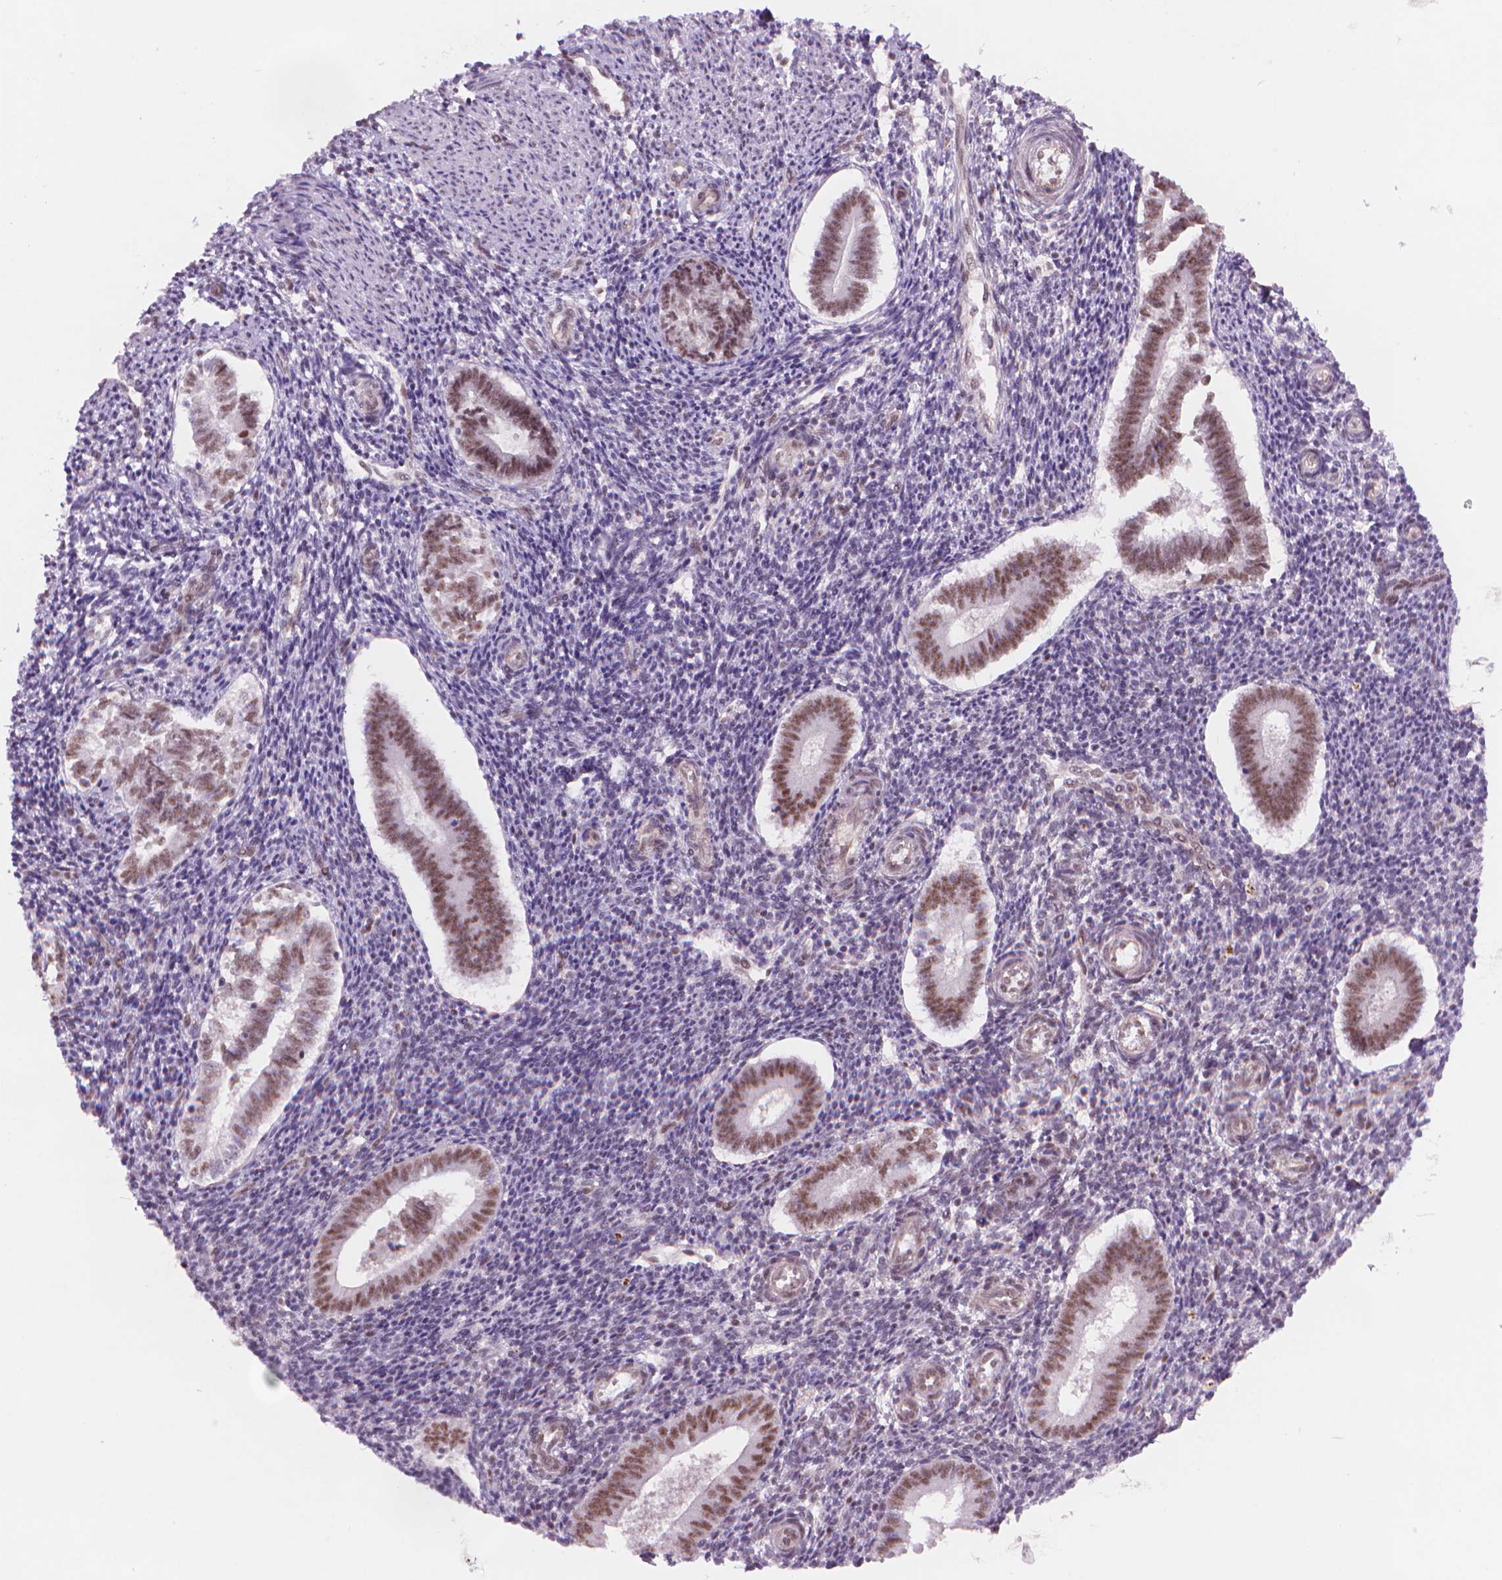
{"staining": {"intensity": "negative", "quantity": "none", "location": "none"}, "tissue": "endometrium", "cell_type": "Cells in endometrial stroma", "image_type": "normal", "snomed": [{"axis": "morphology", "description": "Normal tissue, NOS"}, {"axis": "topography", "description": "Endometrium"}], "caption": "Endometrium stained for a protein using IHC demonstrates no expression cells in endometrial stroma.", "gene": "POLR3D", "patient": {"sex": "female", "age": 25}}